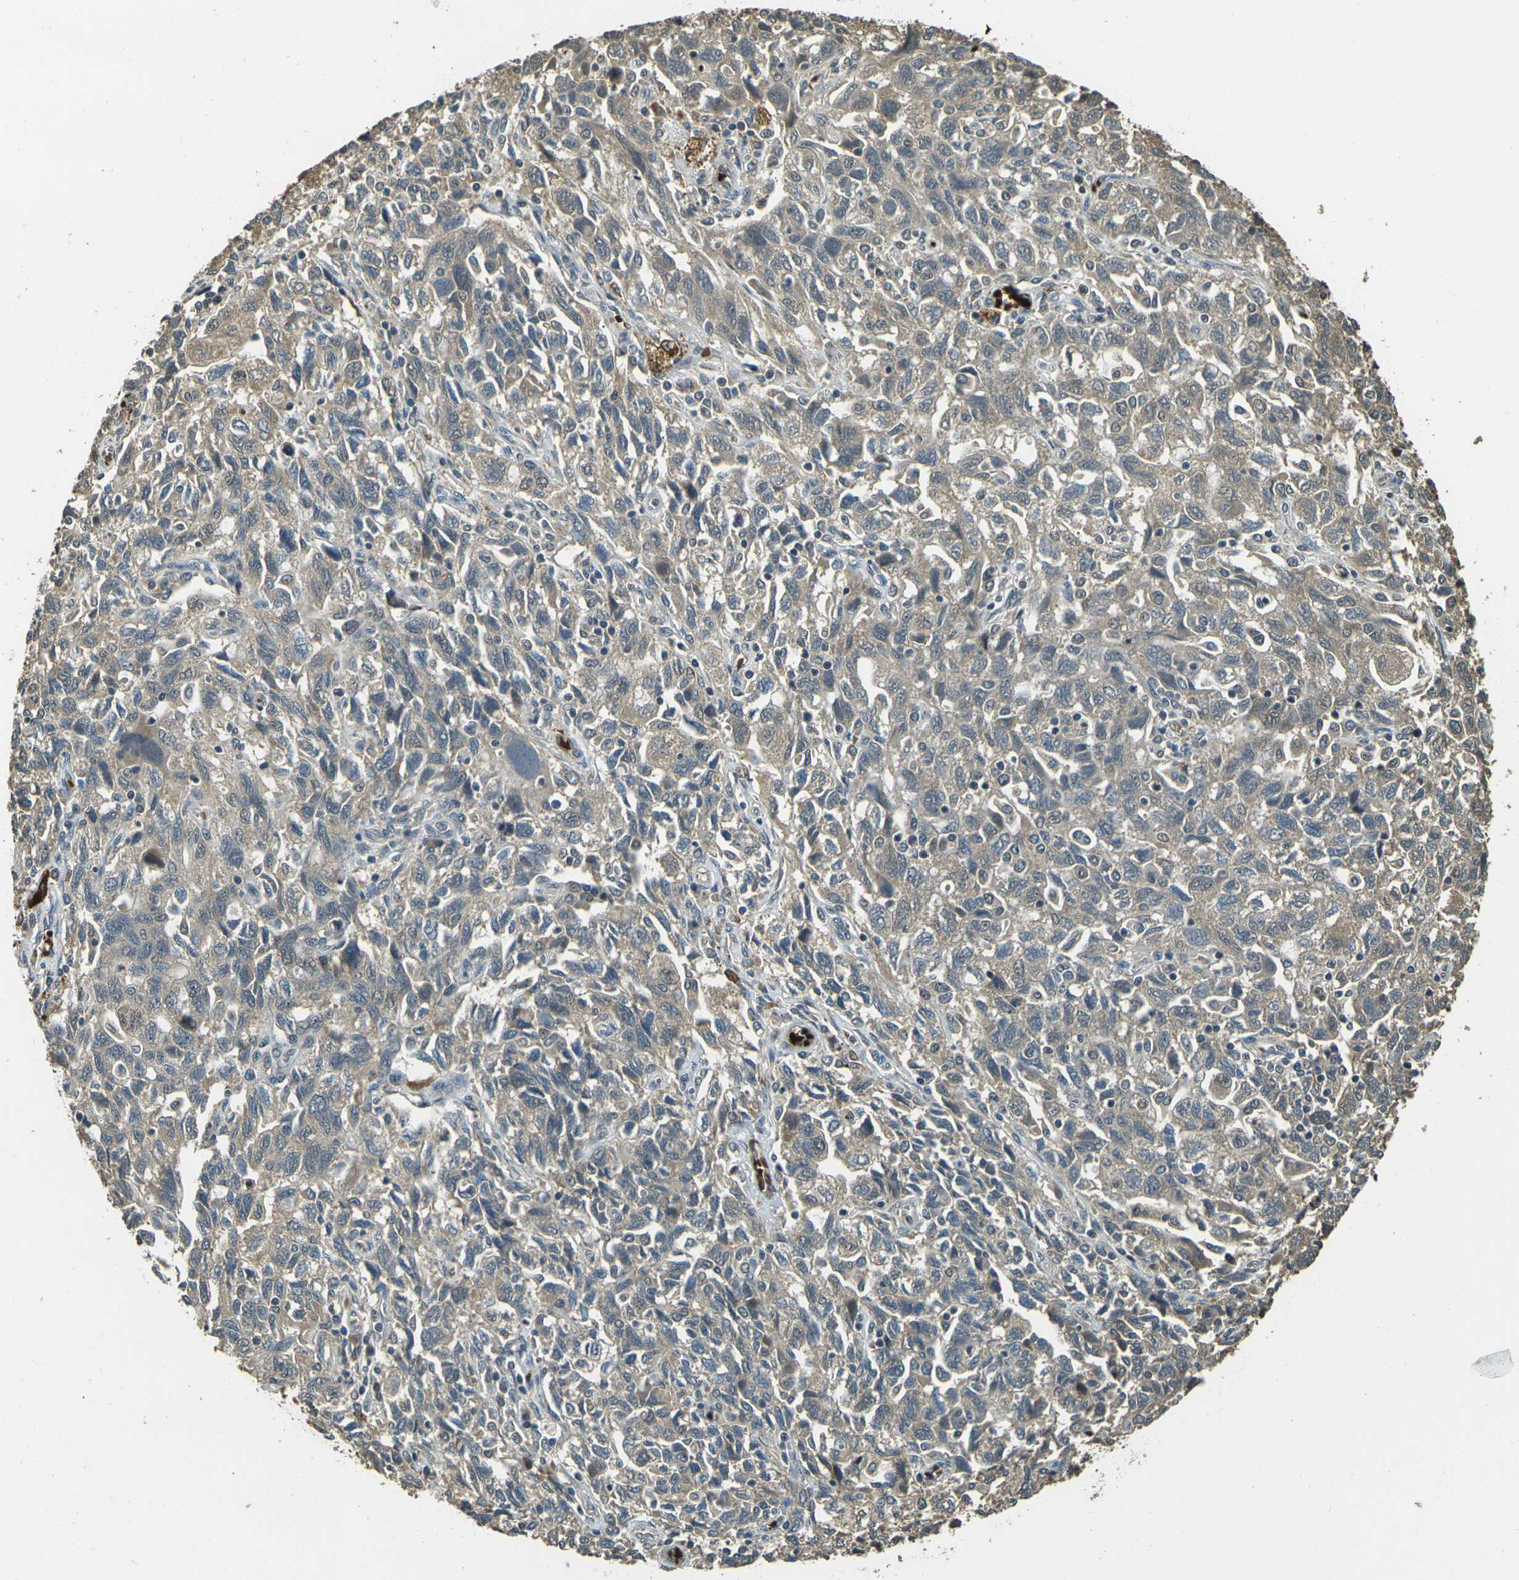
{"staining": {"intensity": "weak", "quantity": ">75%", "location": "cytoplasmic/membranous"}, "tissue": "ovarian cancer", "cell_type": "Tumor cells", "image_type": "cancer", "snomed": [{"axis": "morphology", "description": "Carcinoma, NOS"}, {"axis": "morphology", "description": "Cystadenocarcinoma, serous, NOS"}, {"axis": "topography", "description": "Ovary"}], "caption": "Immunohistochemical staining of human ovarian cancer exhibits low levels of weak cytoplasmic/membranous protein expression in about >75% of tumor cells. (Brightfield microscopy of DAB IHC at high magnification).", "gene": "TOR1A", "patient": {"sex": "female", "age": 69}}